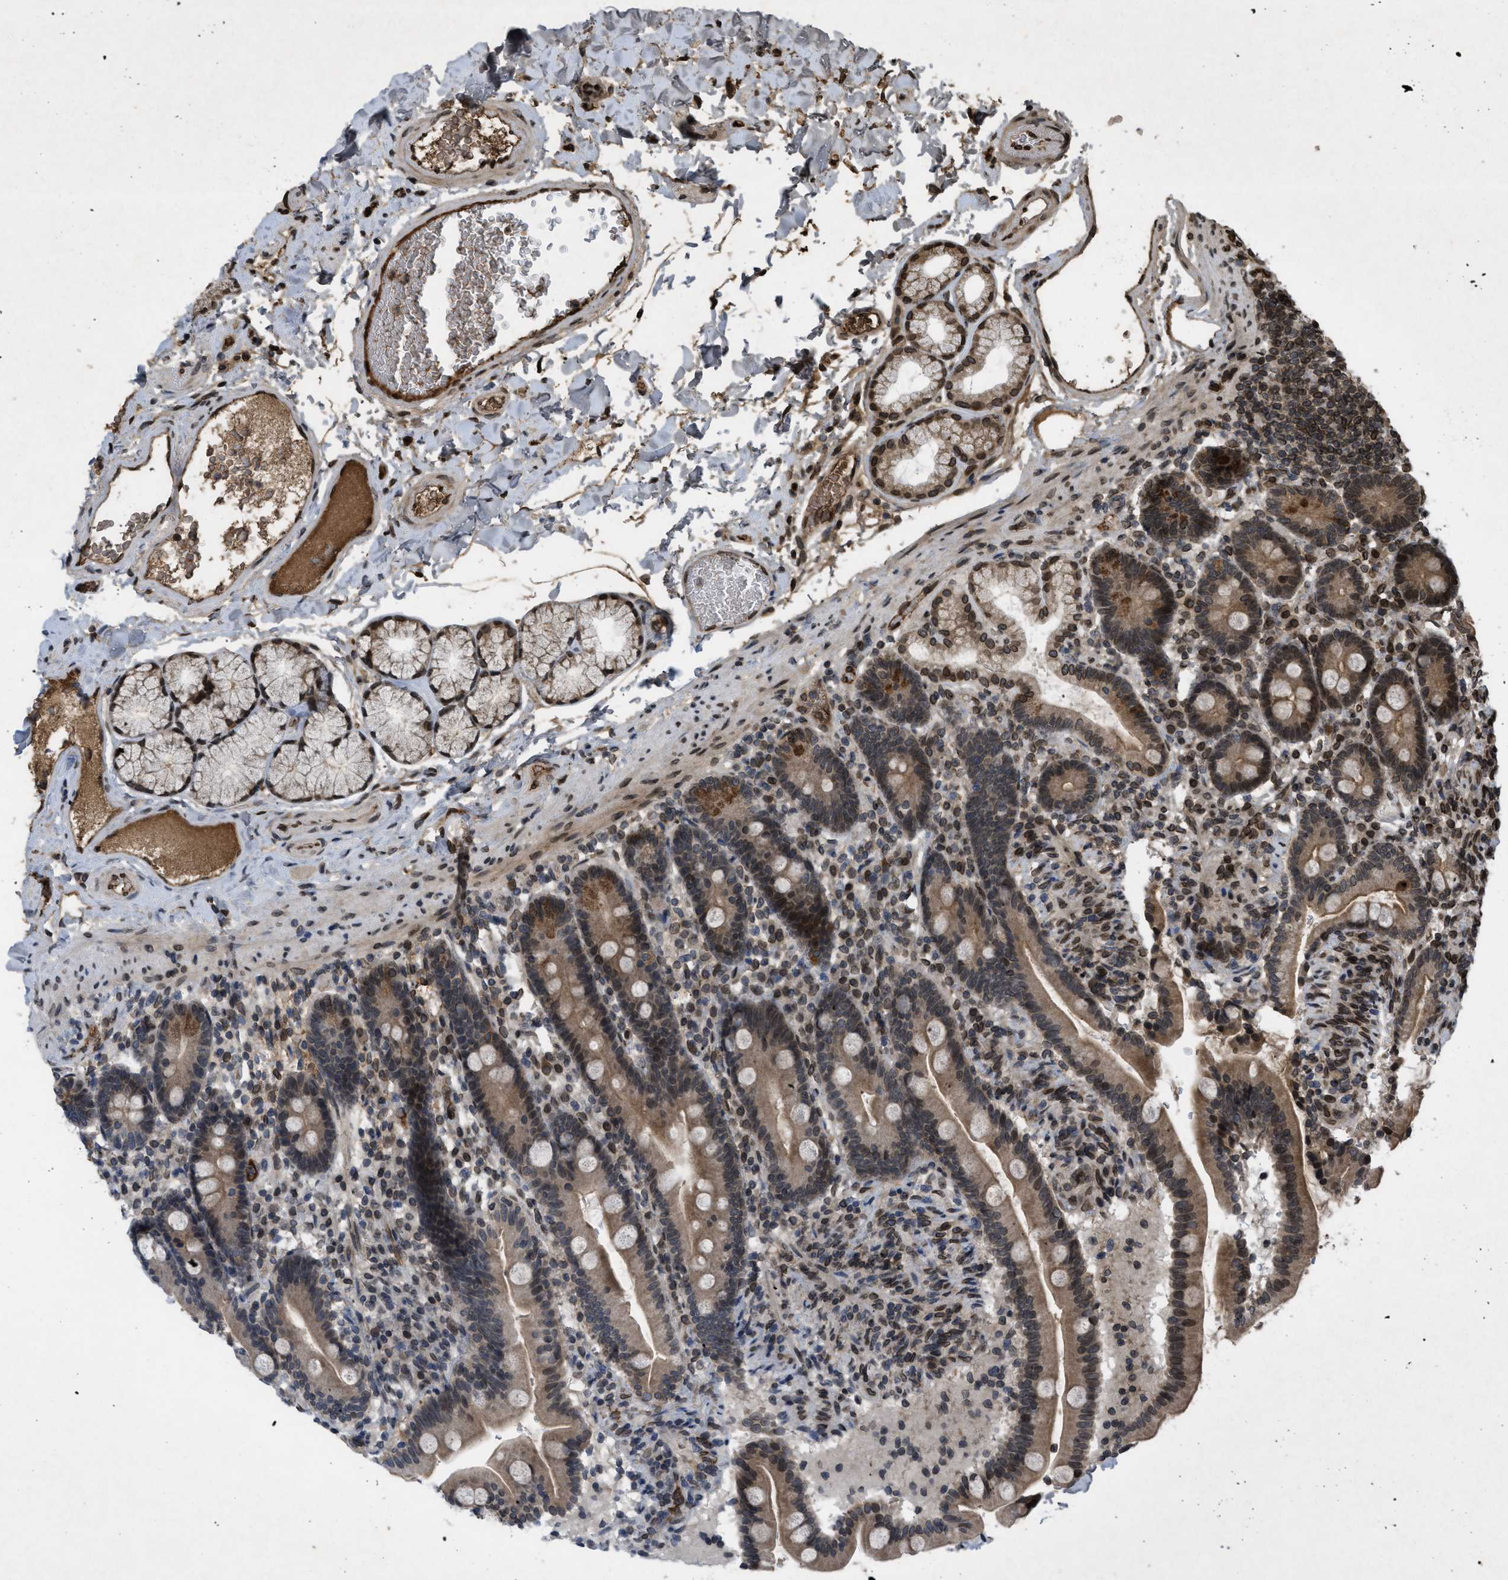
{"staining": {"intensity": "moderate", "quantity": ">75%", "location": "cytoplasmic/membranous,nuclear"}, "tissue": "duodenum", "cell_type": "Glandular cells", "image_type": "normal", "snomed": [{"axis": "morphology", "description": "Normal tissue, NOS"}, {"axis": "topography", "description": "Duodenum"}], "caption": "Glandular cells show moderate cytoplasmic/membranous,nuclear positivity in about >75% of cells in unremarkable duodenum.", "gene": "CRY1", "patient": {"sex": "male", "age": 54}}